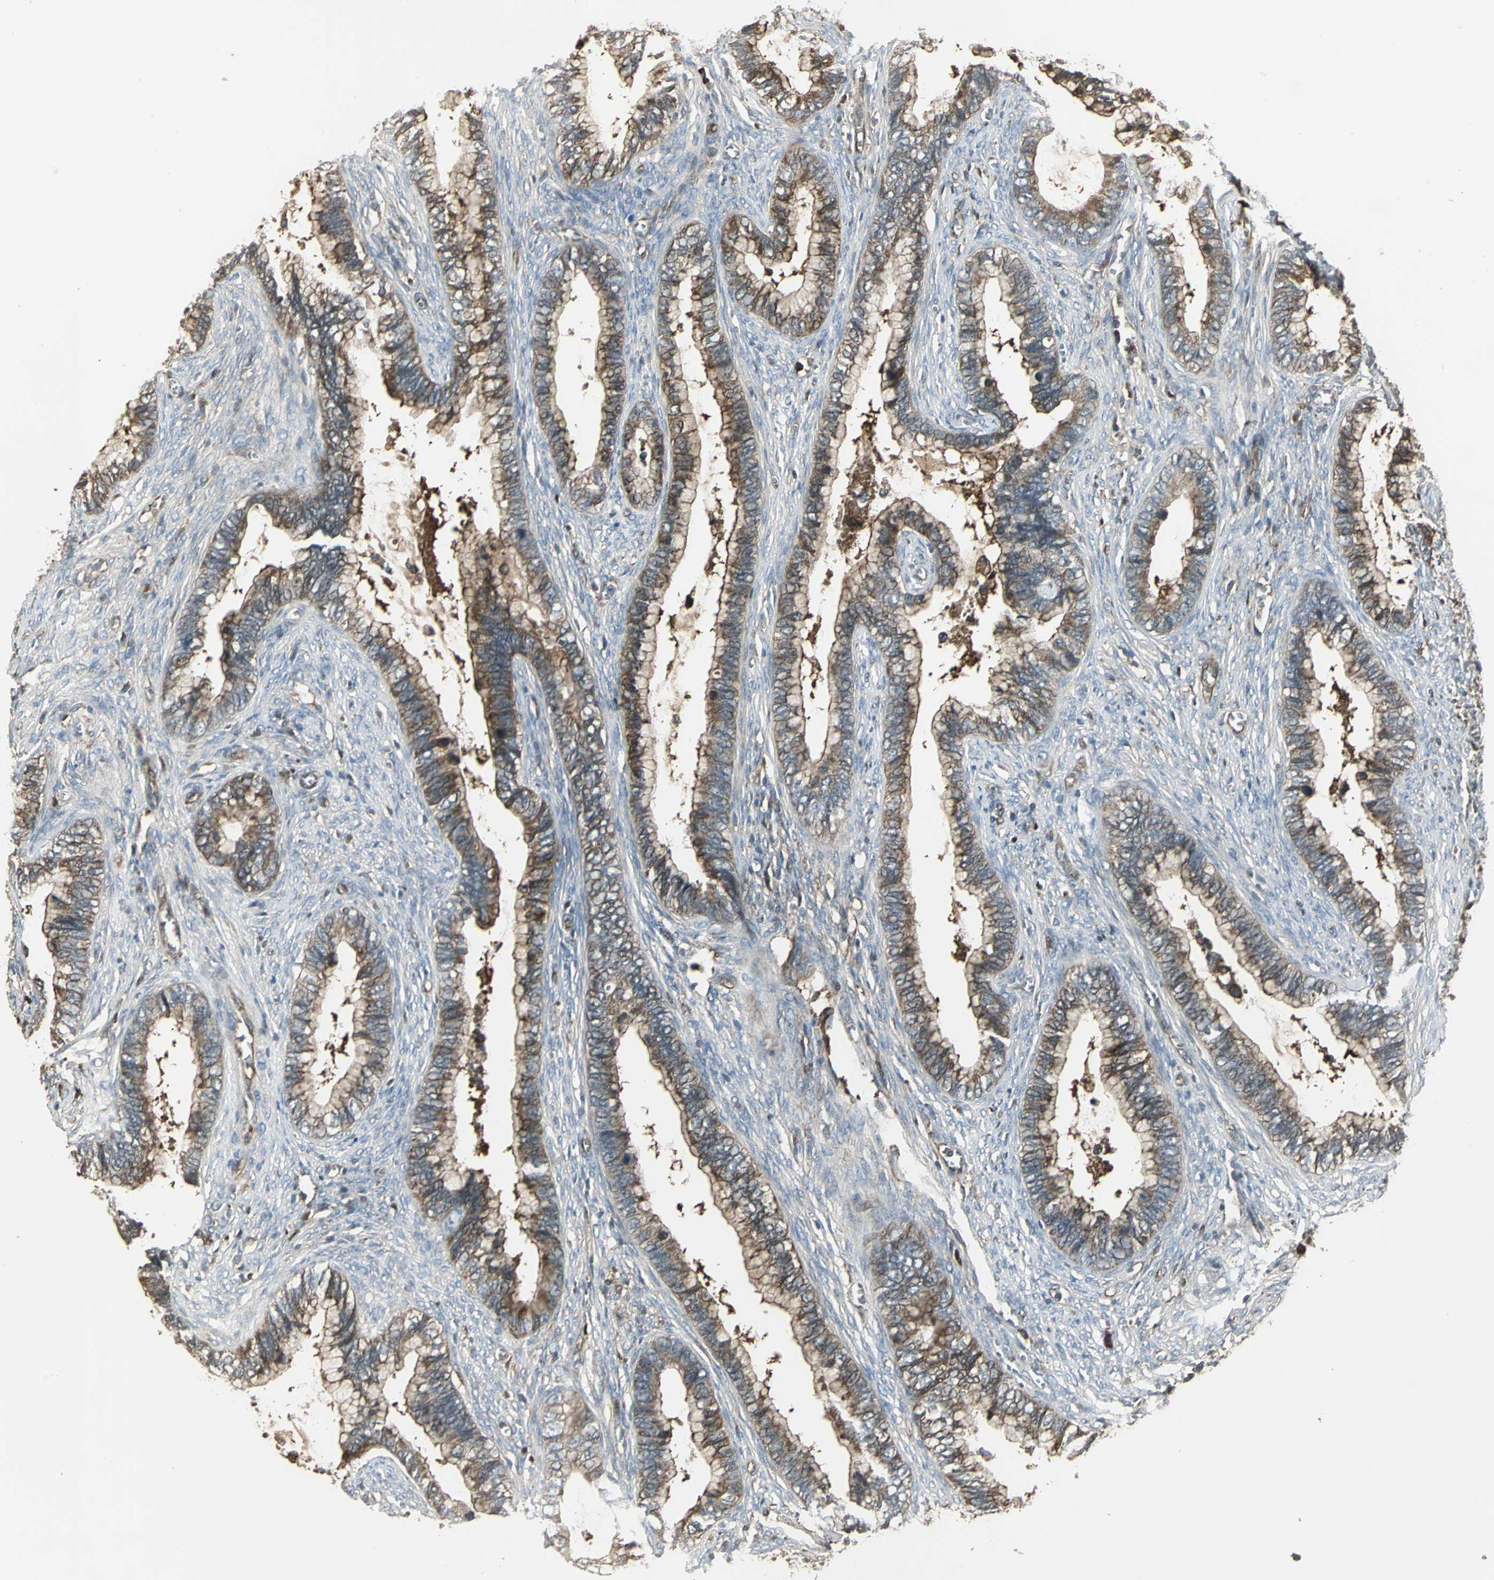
{"staining": {"intensity": "strong", "quantity": ">75%", "location": "cytoplasmic/membranous"}, "tissue": "cervical cancer", "cell_type": "Tumor cells", "image_type": "cancer", "snomed": [{"axis": "morphology", "description": "Adenocarcinoma, NOS"}, {"axis": "topography", "description": "Cervix"}], "caption": "A high amount of strong cytoplasmic/membranous staining is identified in about >75% of tumor cells in adenocarcinoma (cervical) tissue.", "gene": "PRXL2B", "patient": {"sex": "female", "age": 44}}